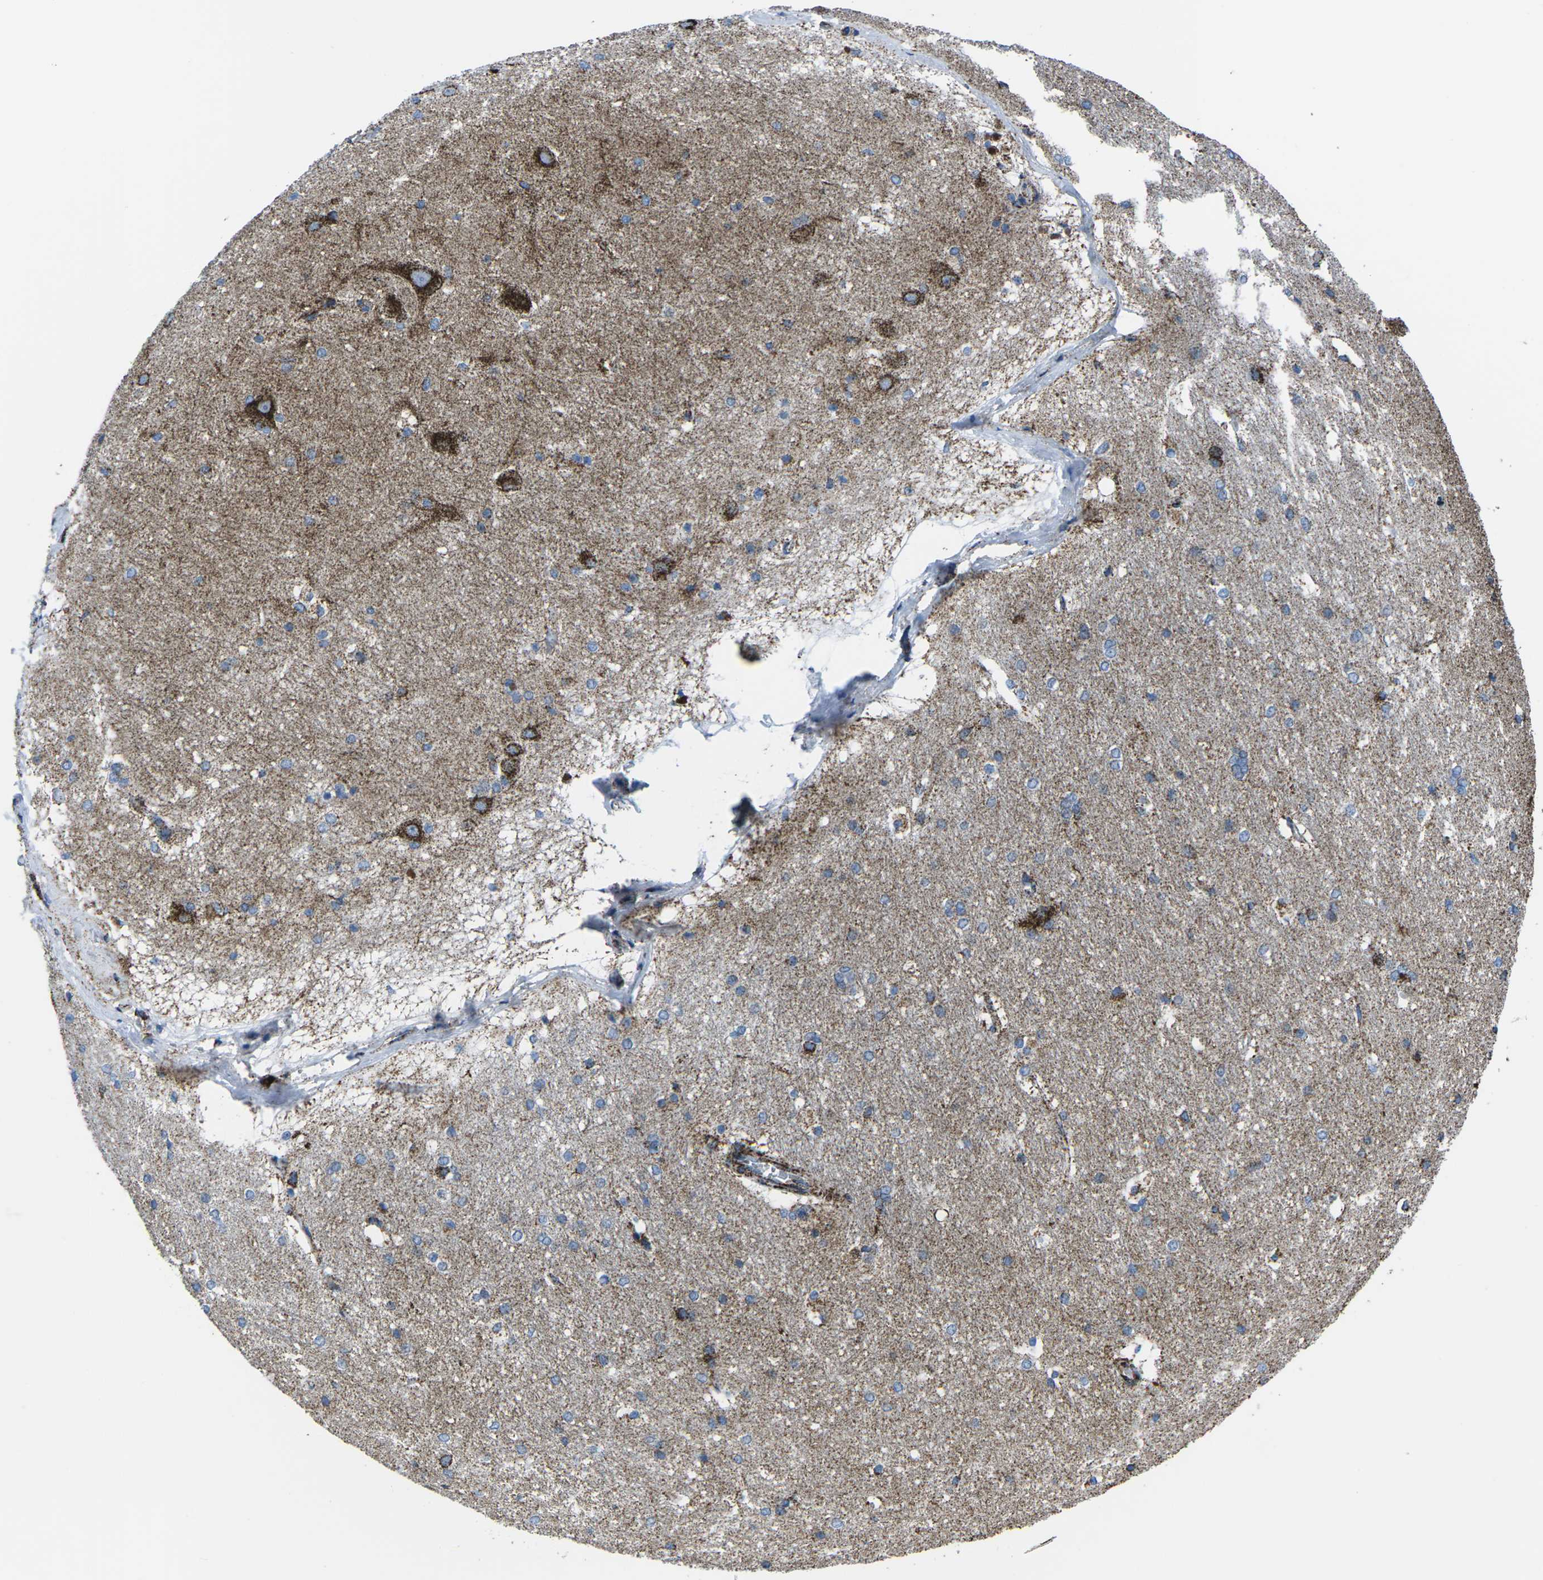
{"staining": {"intensity": "strong", "quantity": "<25%", "location": "cytoplasmic/membranous"}, "tissue": "hippocampus", "cell_type": "Glial cells", "image_type": "normal", "snomed": [{"axis": "morphology", "description": "Normal tissue, NOS"}, {"axis": "topography", "description": "Hippocampus"}], "caption": "Hippocampus was stained to show a protein in brown. There is medium levels of strong cytoplasmic/membranous positivity in approximately <25% of glial cells. Immunohistochemistry (ihc) stains the protein of interest in brown and the nuclei are stained blue.", "gene": "MT", "patient": {"sex": "female", "age": 19}}